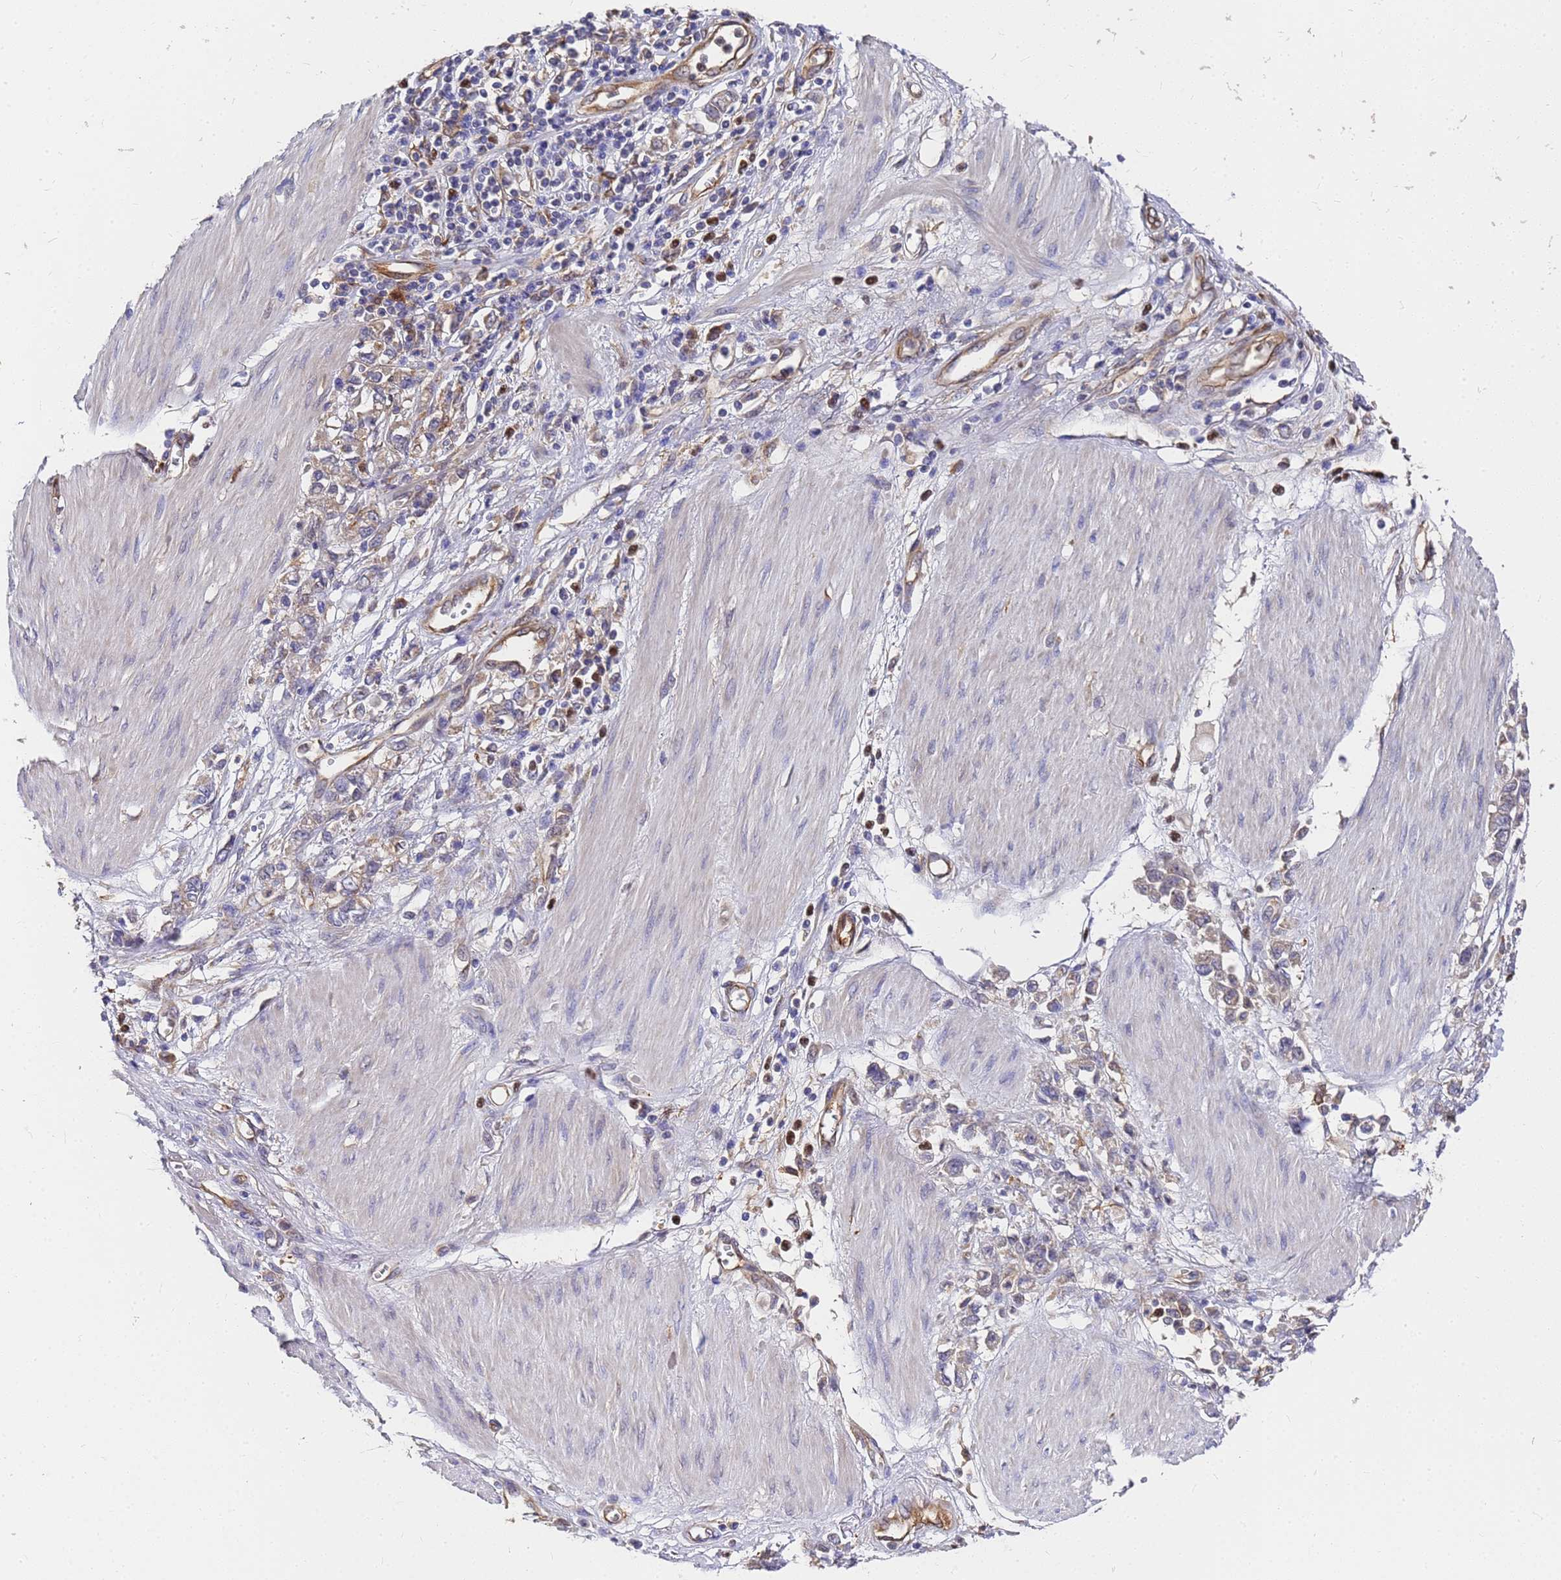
{"staining": {"intensity": "weak", "quantity": "<25%", "location": "cytoplasmic/membranous"}, "tissue": "stomach cancer", "cell_type": "Tumor cells", "image_type": "cancer", "snomed": [{"axis": "morphology", "description": "Adenocarcinoma, NOS"}, {"axis": "topography", "description": "Stomach"}], "caption": "DAB (3,3'-diaminobenzidine) immunohistochemical staining of human adenocarcinoma (stomach) demonstrates no significant staining in tumor cells.", "gene": "SLC35E2B", "patient": {"sex": "female", "age": 76}}